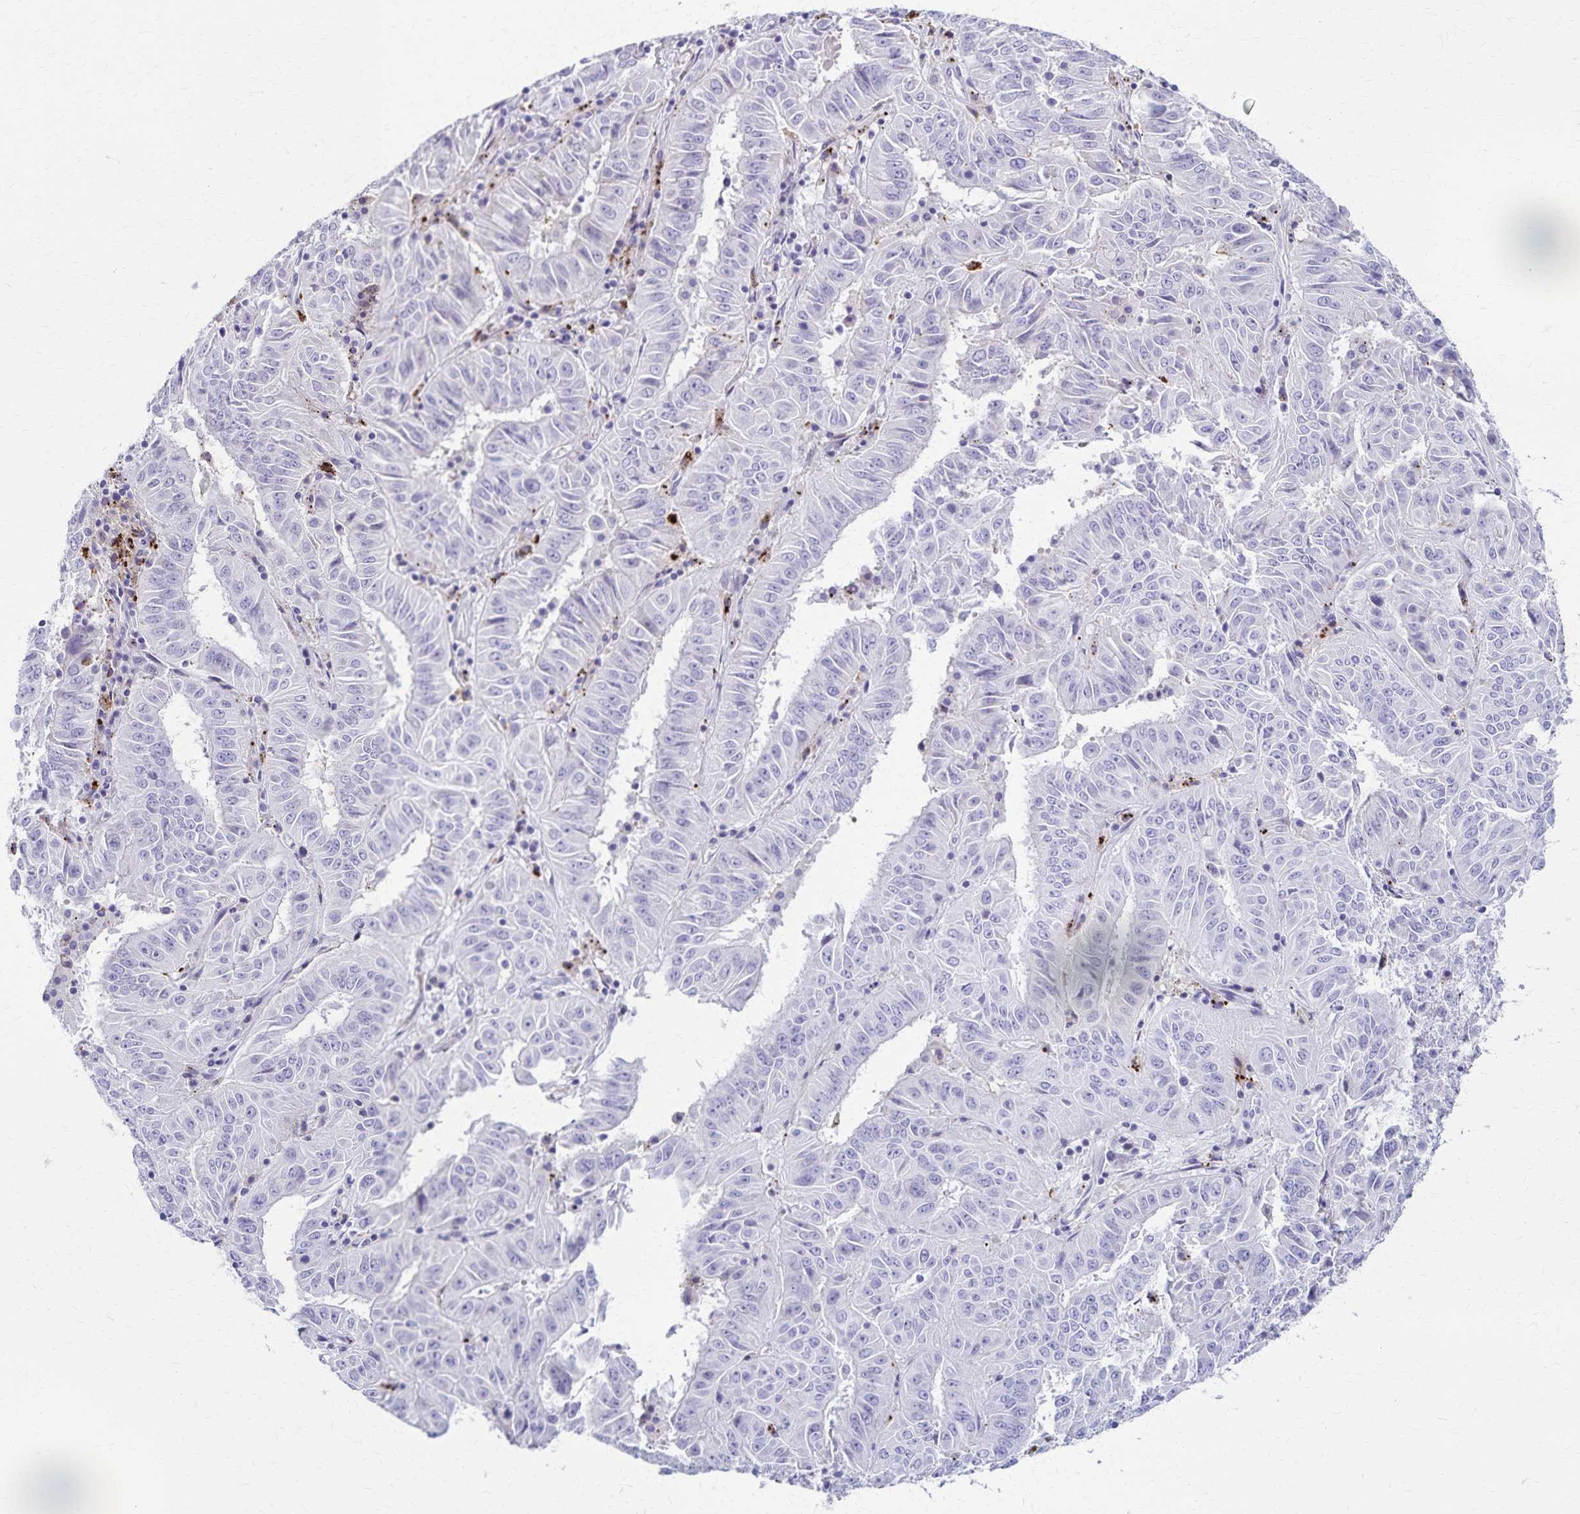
{"staining": {"intensity": "negative", "quantity": "none", "location": "none"}, "tissue": "pancreatic cancer", "cell_type": "Tumor cells", "image_type": "cancer", "snomed": [{"axis": "morphology", "description": "Adenocarcinoma, NOS"}, {"axis": "topography", "description": "Pancreas"}], "caption": "IHC of human pancreatic cancer shows no staining in tumor cells.", "gene": "TMEM60", "patient": {"sex": "male", "age": 63}}